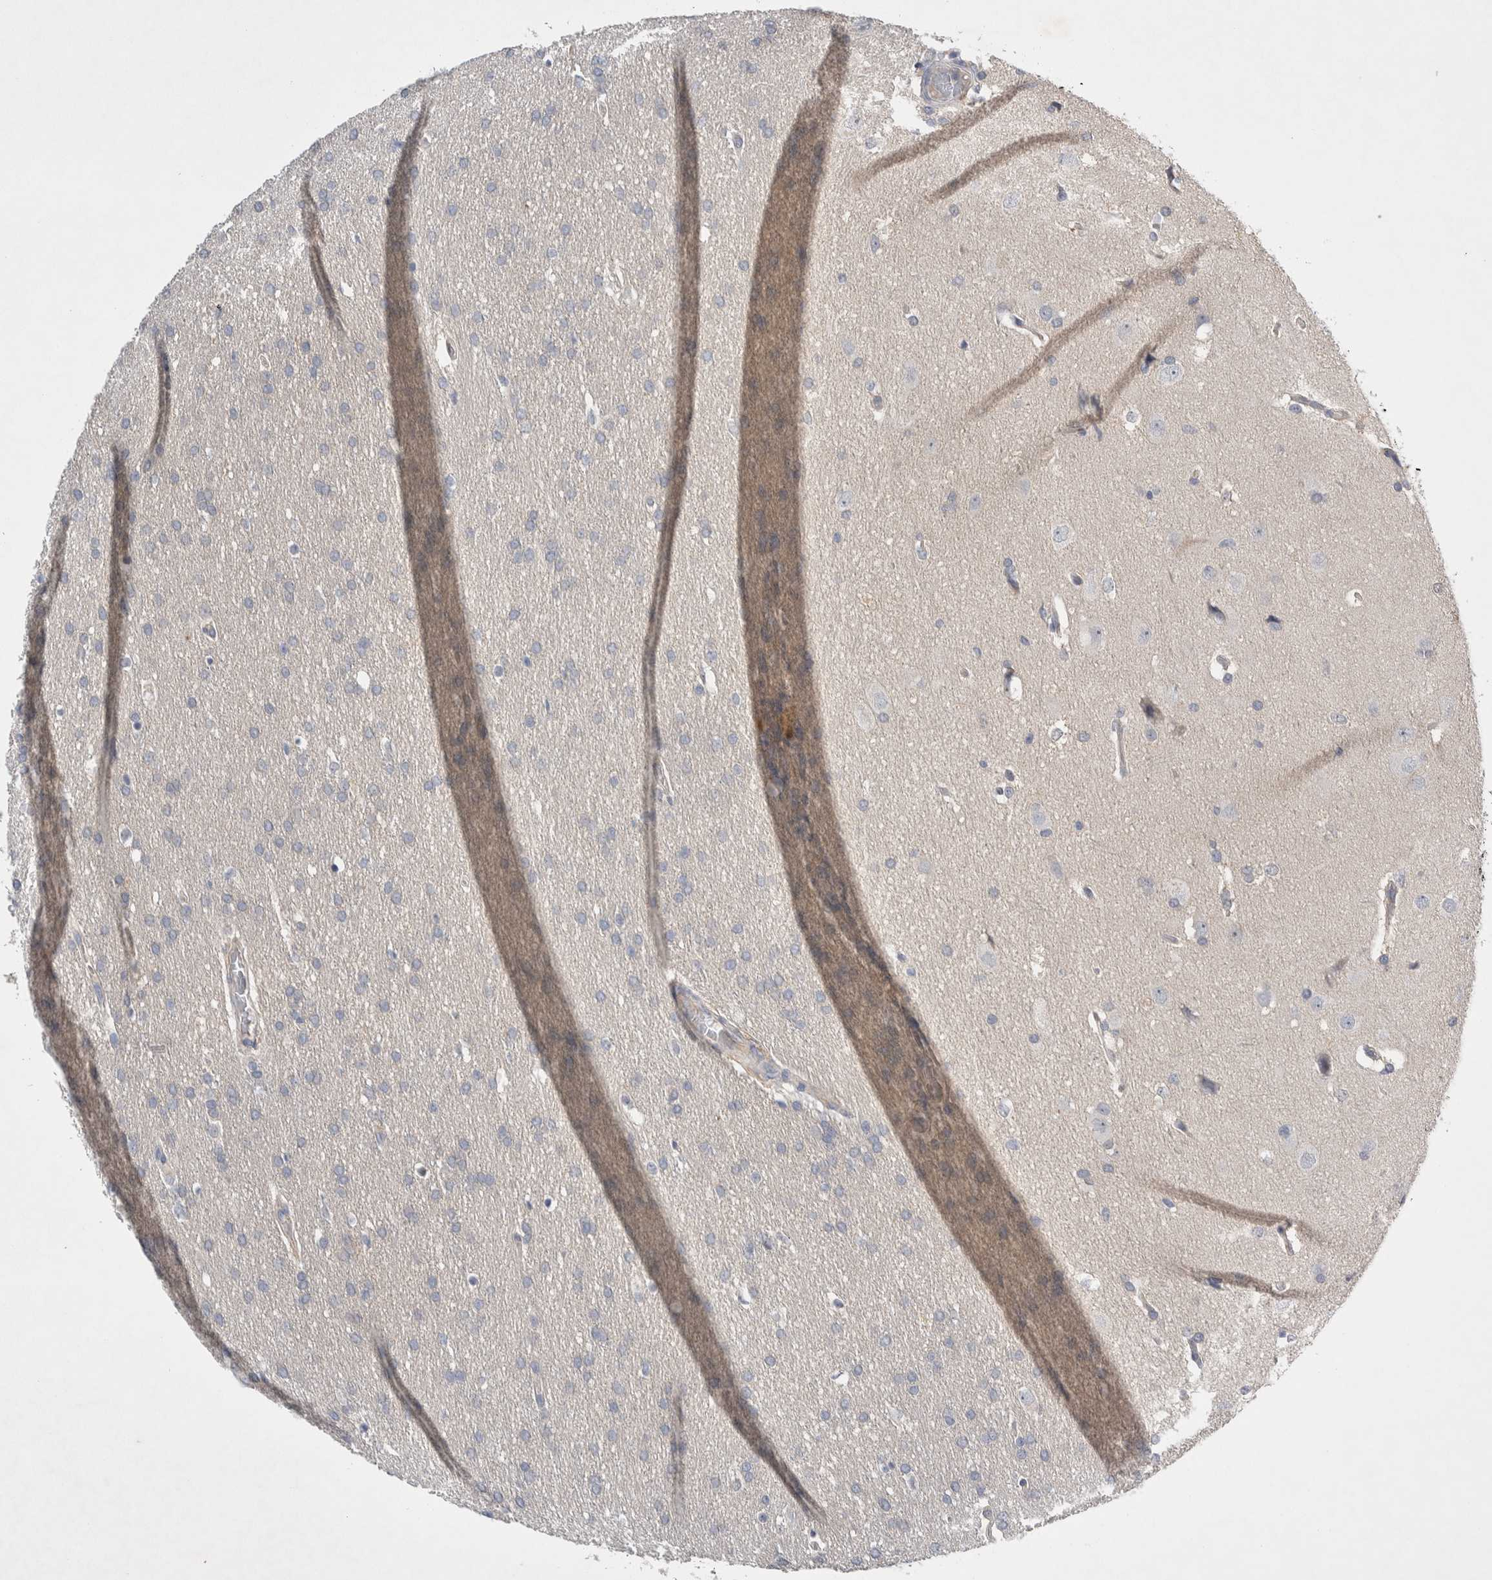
{"staining": {"intensity": "negative", "quantity": "none", "location": "none"}, "tissue": "glioma", "cell_type": "Tumor cells", "image_type": "cancer", "snomed": [{"axis": "morphology", "description": "Glioma, malignant, Low grade"}, {"axis": "topography", "description": "Brain"}], "caption": "An image of human glioma is negative for staining in tumor cells.", "gene": "CEP131", "patient": {"sex": "female", "age": 37}}